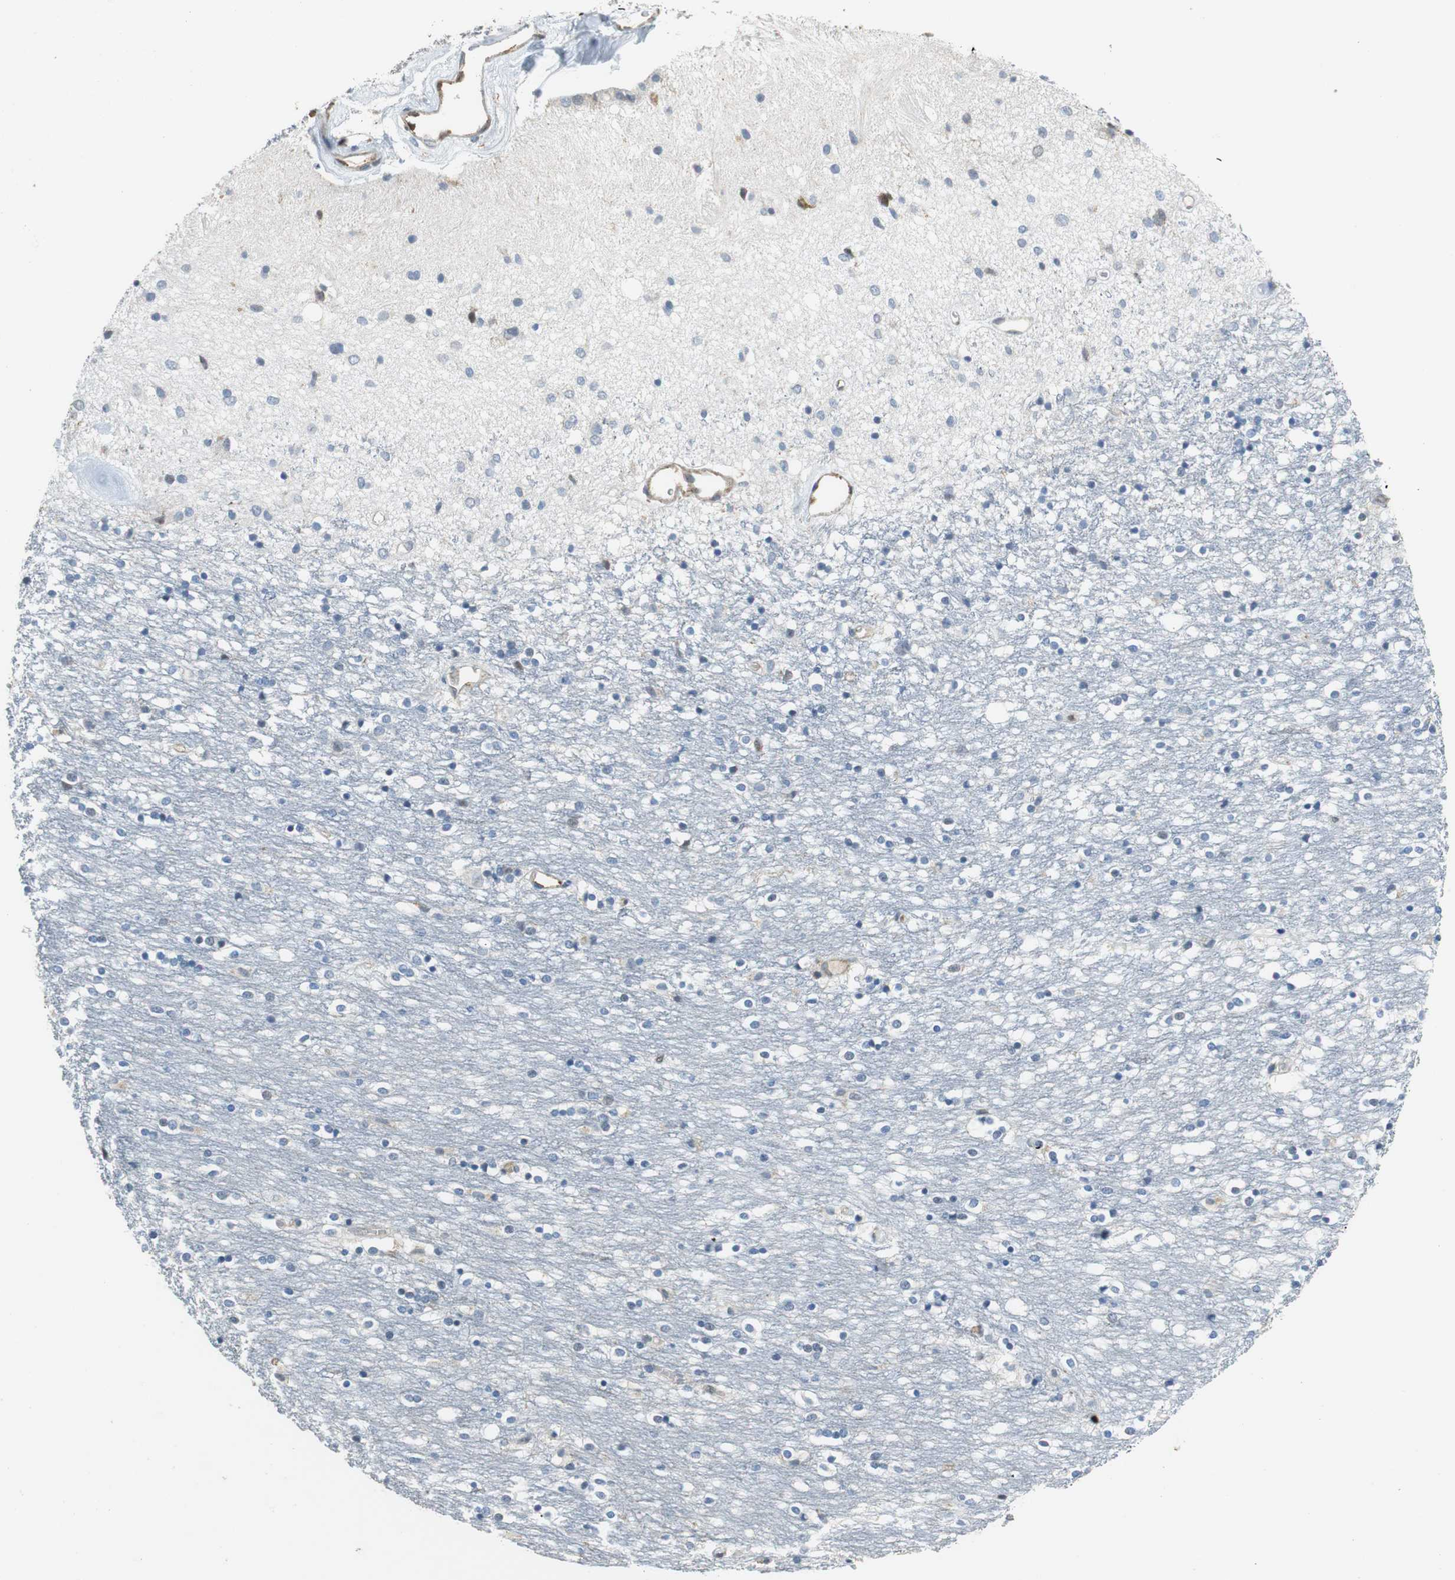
{"staining": {"intensity": "negative", "quantity": "none", "location": "none"}, "tissue": "caudate", "cell_type": "Glial cells", "image_type": "normal", "snomed": [{"axis": "morphology", "description": "Normal tissue, NOS"}, {"axis": "topography", "description": "Lateral ventricle wall"}], "caption": "Glial cells show no significant positivity in benign caudate. (Immunohistochemistry, brightfield microscopy, high magnification).", "gene": "GSDMD", "patient": {"sex": "female", "age": 54}}